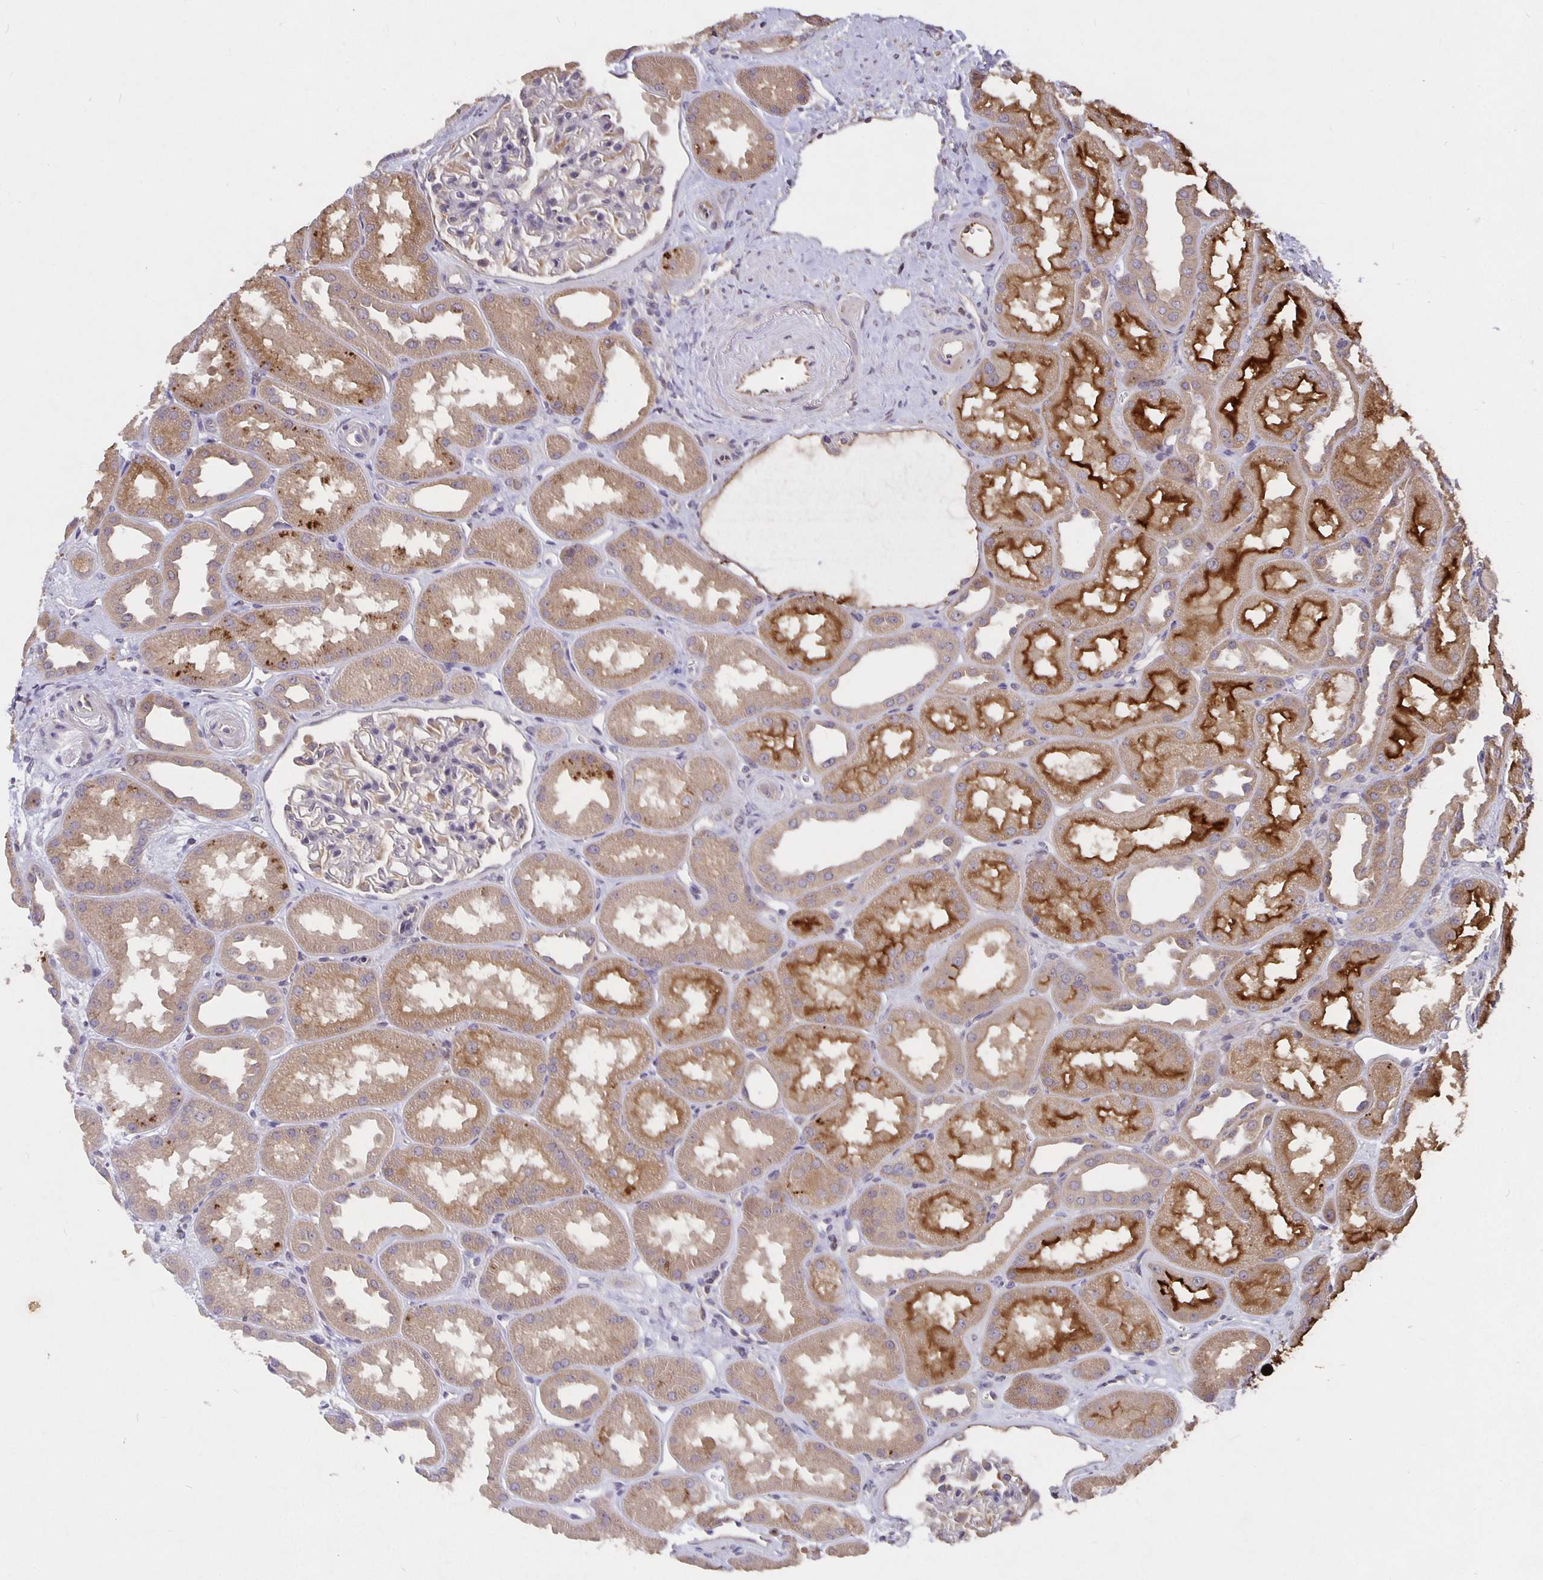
{"staining": {"intensity": "negative", "quantity": "none", "location": "none"}, "tissue": "kidney", "cell_type": "Cells in glomeruli", "image_type": "normal", "snomed": [{"axis": "morphology", "description": "Normal tissue, NOS"}, {"axis": "topography", "description": "Kidney"}], "caption": "Immunohistochemistry of unremarkable human kidney demonstrates no positivity in cells in glomeruli.", "gene": "NOG", "patient": {"sex": "male", "age": 61}}